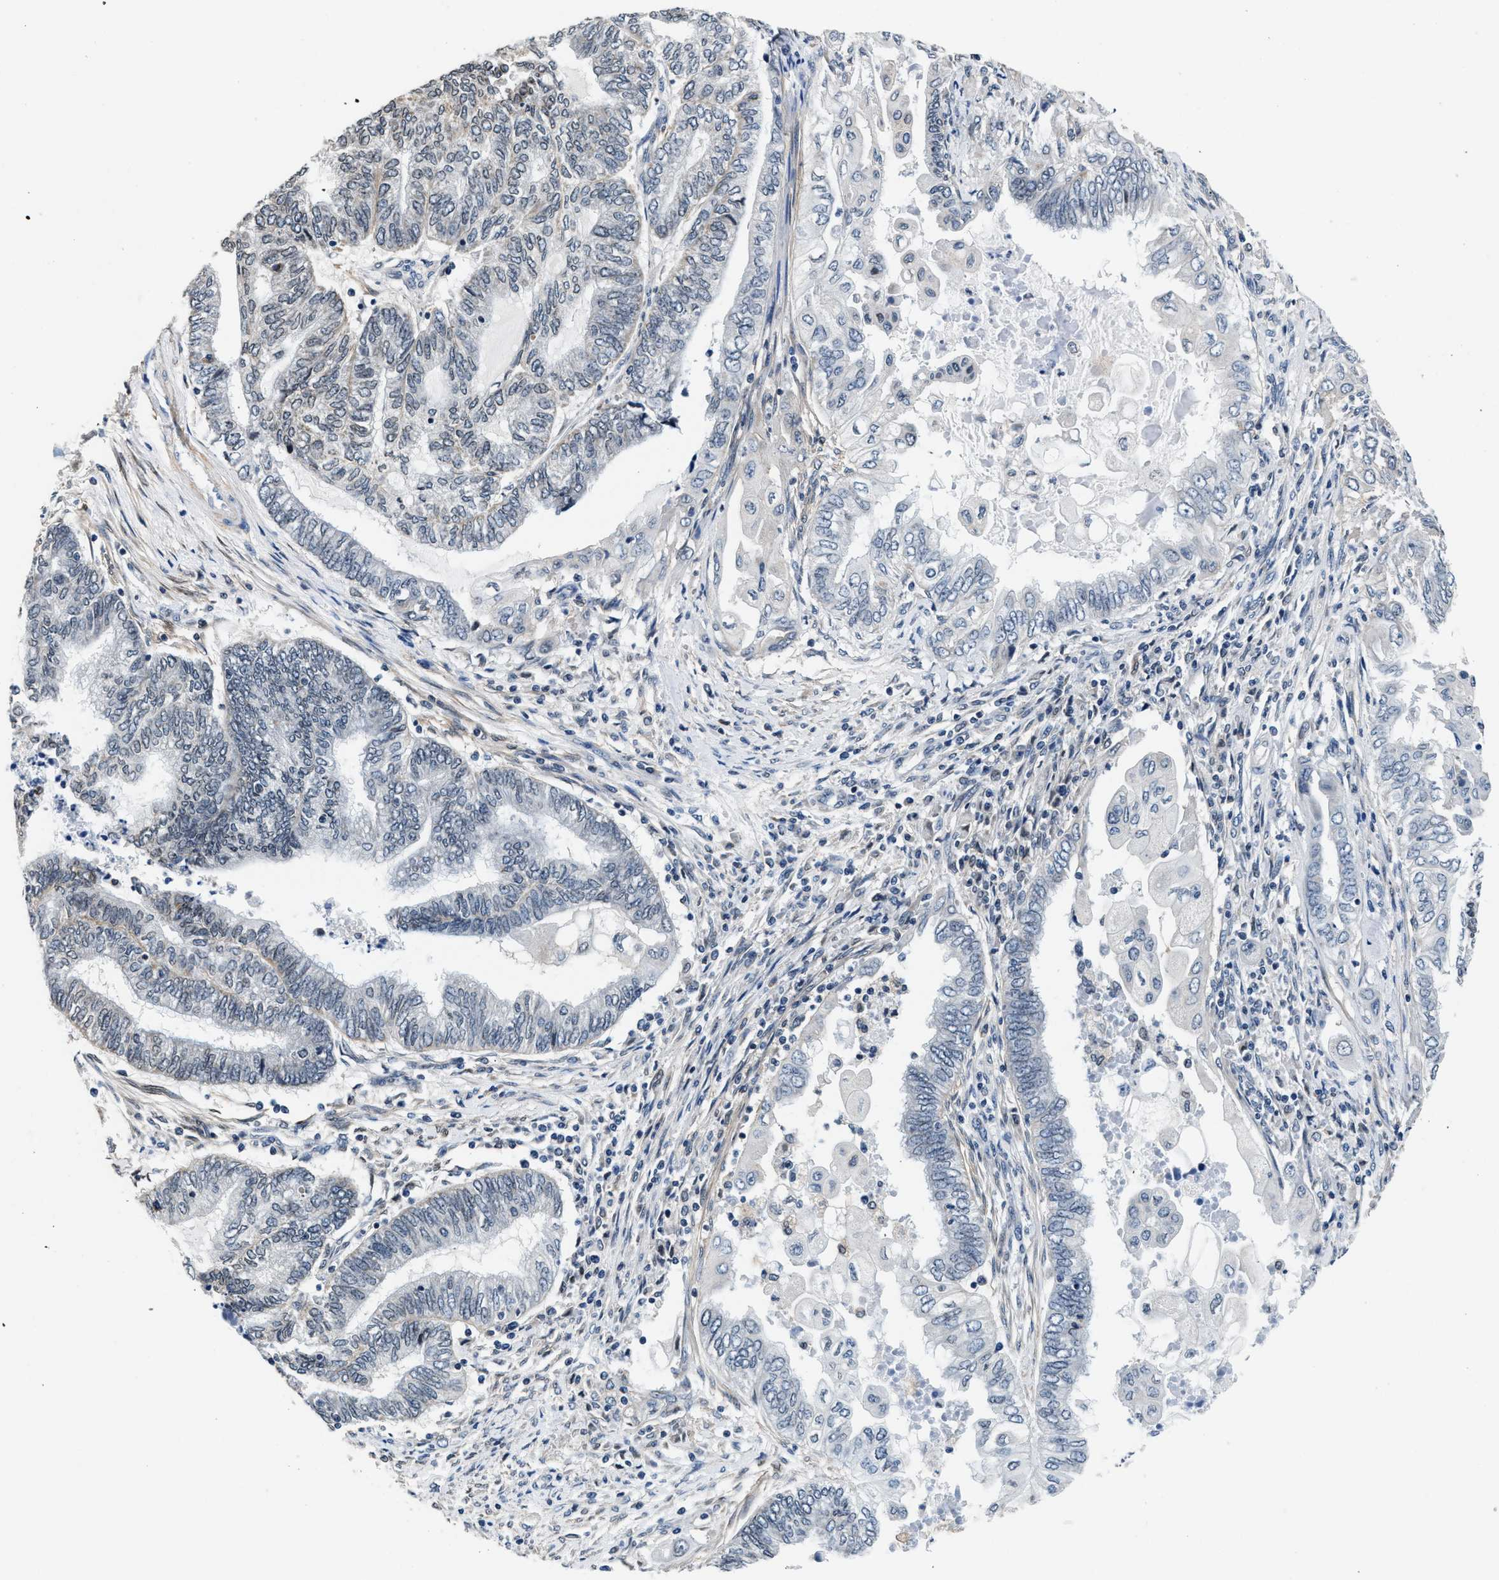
{"staining": {"intensity": "negative", "quantity": "none", "location": "none"}, "tissue": "endometrial cancer", "cell_type": "Tumor cells", "image_type": "cancer", "snomed": [{"axis": "morphology", "description": "Adenocarcinoma, NOS"}, {"axis": "topography", "description": "Uterus"}, {"axis": "topography", "description": "Endometrium"}], "caption": "A high-resolution histopathology image shows IHC staining of endometrial cancer (adenocarcinoma), which exhibits no significant expression in tumor cells.", "gene": "MYH3", "patient": {"sex": "female", "age": 70}}